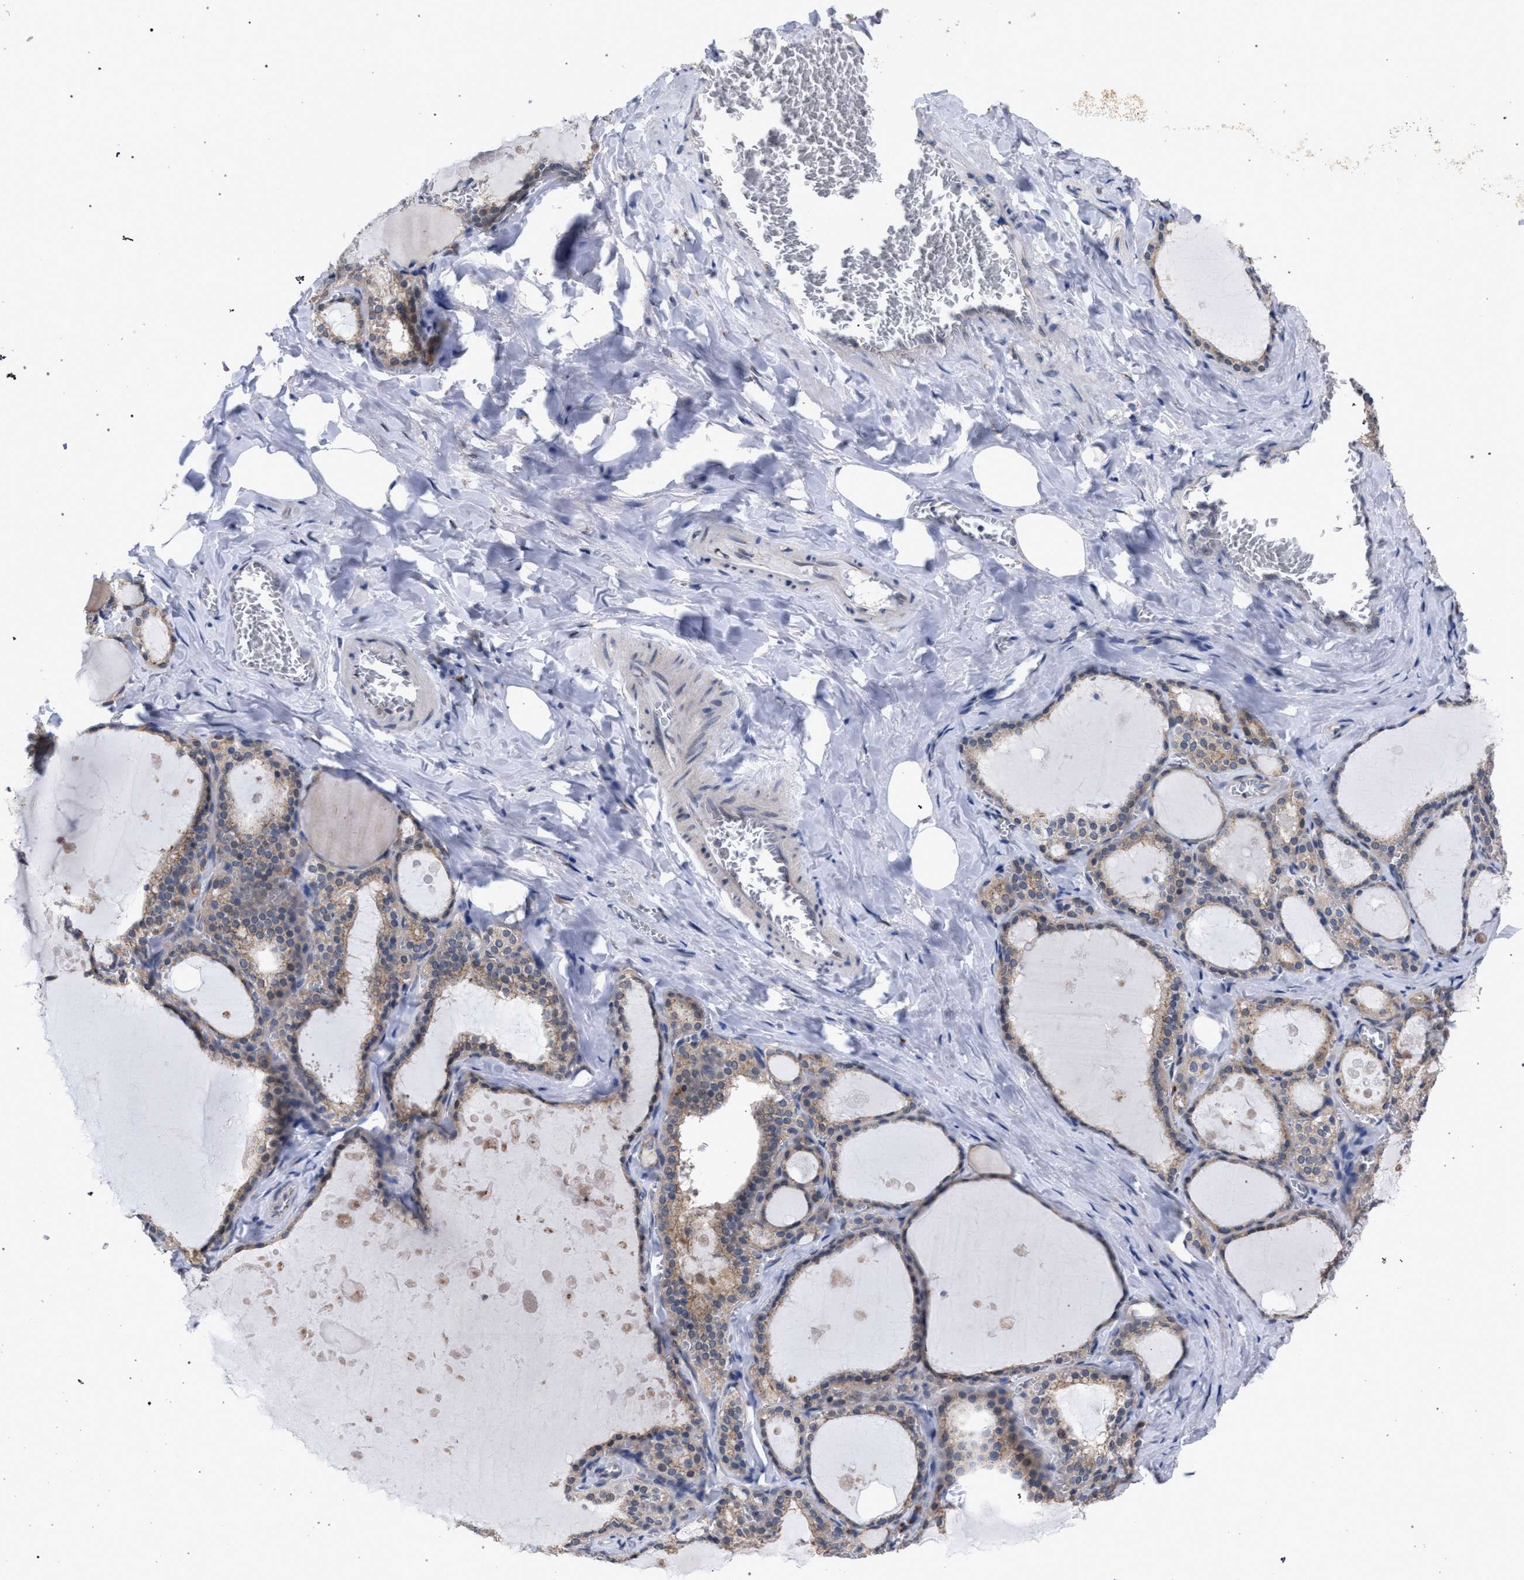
{"staining": {"intensity": "moderate", "quantity": ">75%", "location": "cytoplasmic/membranous"}, "tissue": "thyroid gland", "cell_type": "Glandular cells", "image_type": "normal", "snomed": [{"axis": "morphology", "description": "Normal tissue, NOS"}, {"axis": "topography", "description": "Thyroid gland"}], "caption": "Protein analysis of normal thyroid gland reveals moderate cytoplasmic/membranous positivity in approximately >75% of glandular cells. (Brightfield microscopy of DAB IHC at high magnification).", "gene": "GOLGA2", "patient": {"sex": "male", "age": 56}}